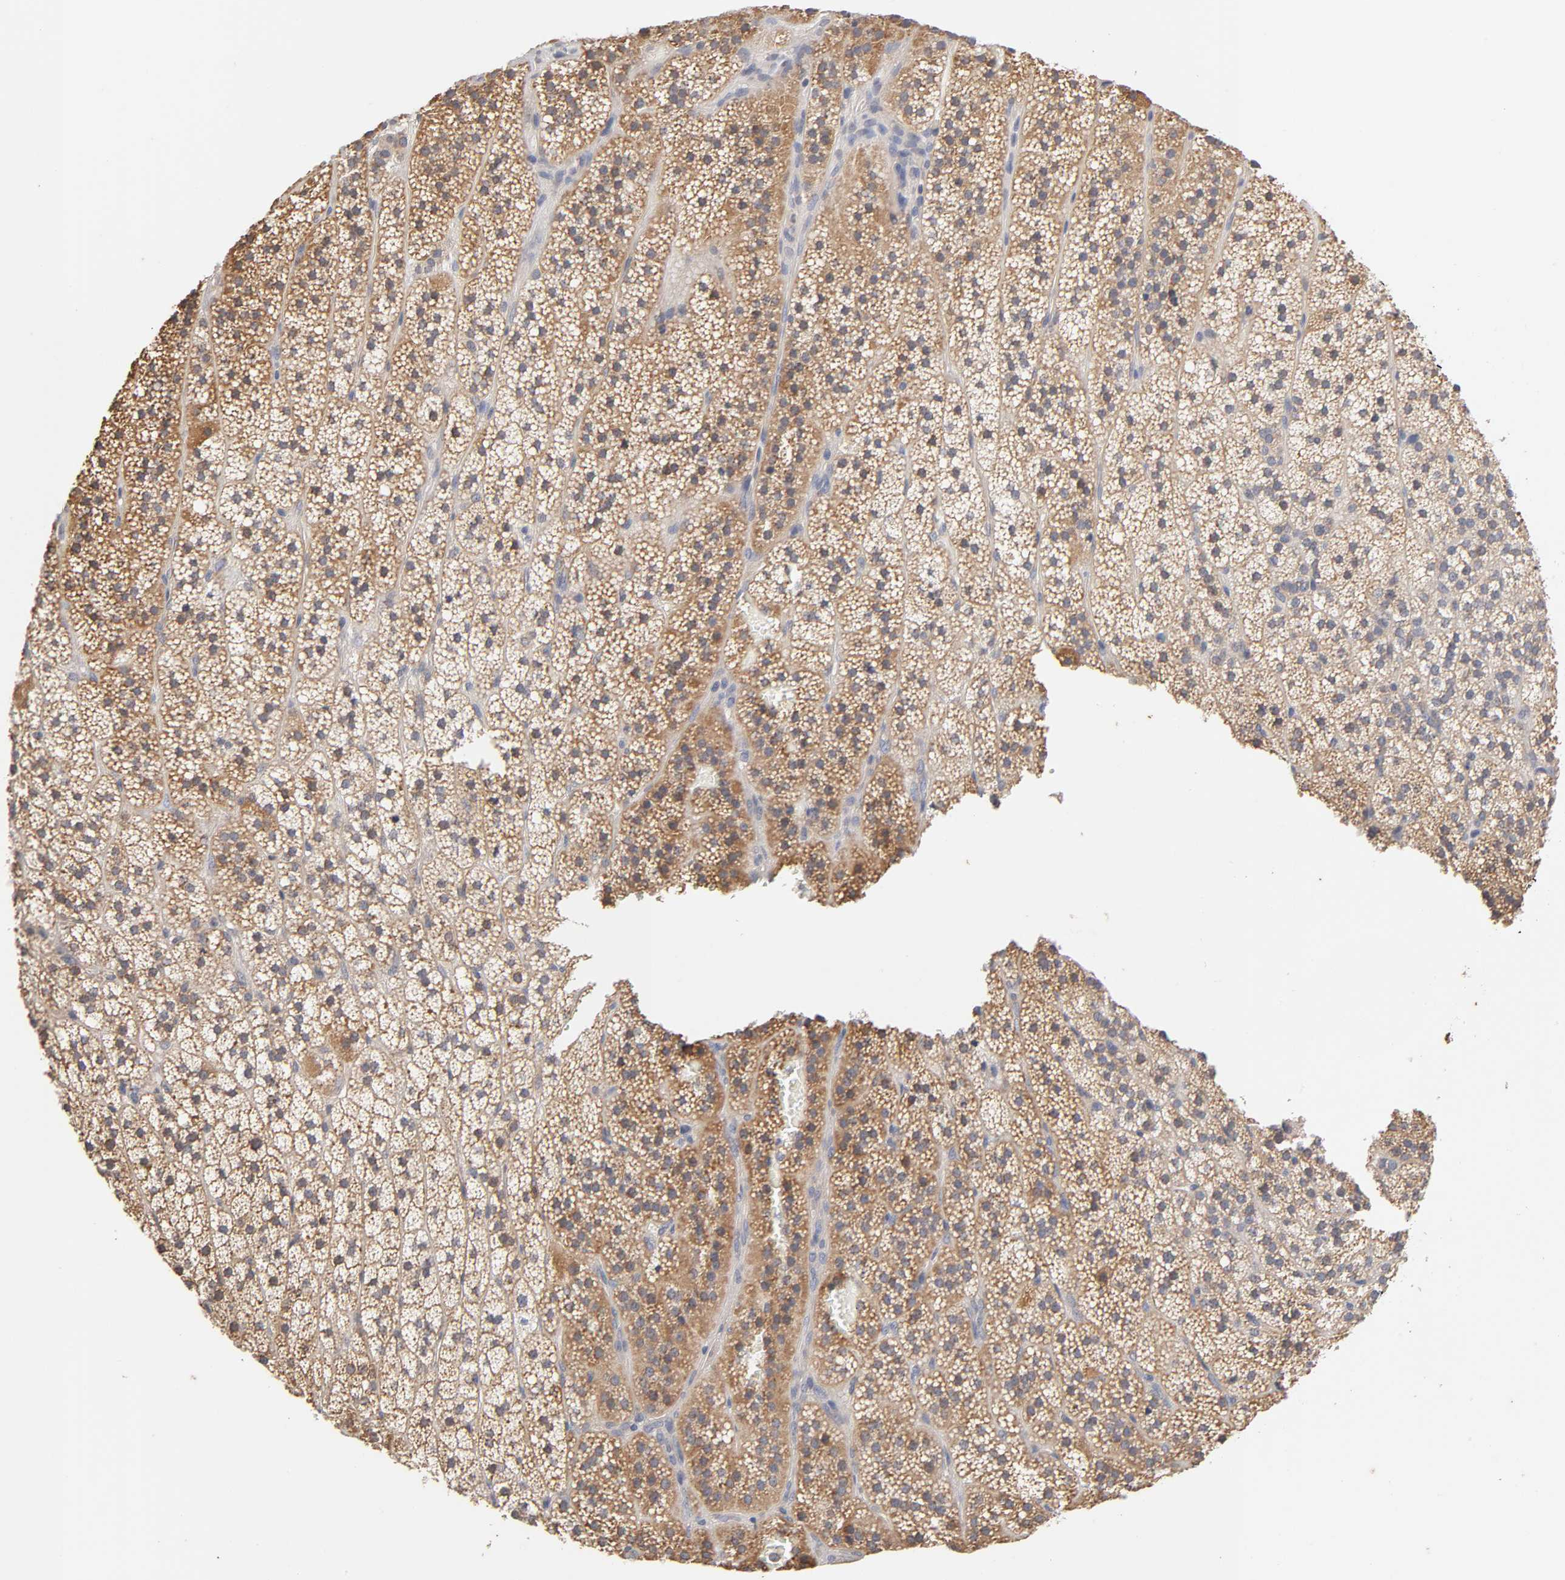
{"staining": {"intensity": "moderate", "quantity": ">75%", "location": "cytoplasmic/membranous"}, "tissue": "adrenal gland", "cell_type": "Glandular cells", "image_type": "normal", "snomed": [{"axis": "morphology", "description": "Normal tissue, NOS"}, {"axis": "topography", "description": "Adrenal gland"}], "caption": "Immunohistochemical staining of normal human adrenal gland reveals moderate cytoplasmic/membranous protein positivity in approximately >75% of glandular cells.", "gene": "CXADR", "patient": {"sex": "male", "age": 35}}